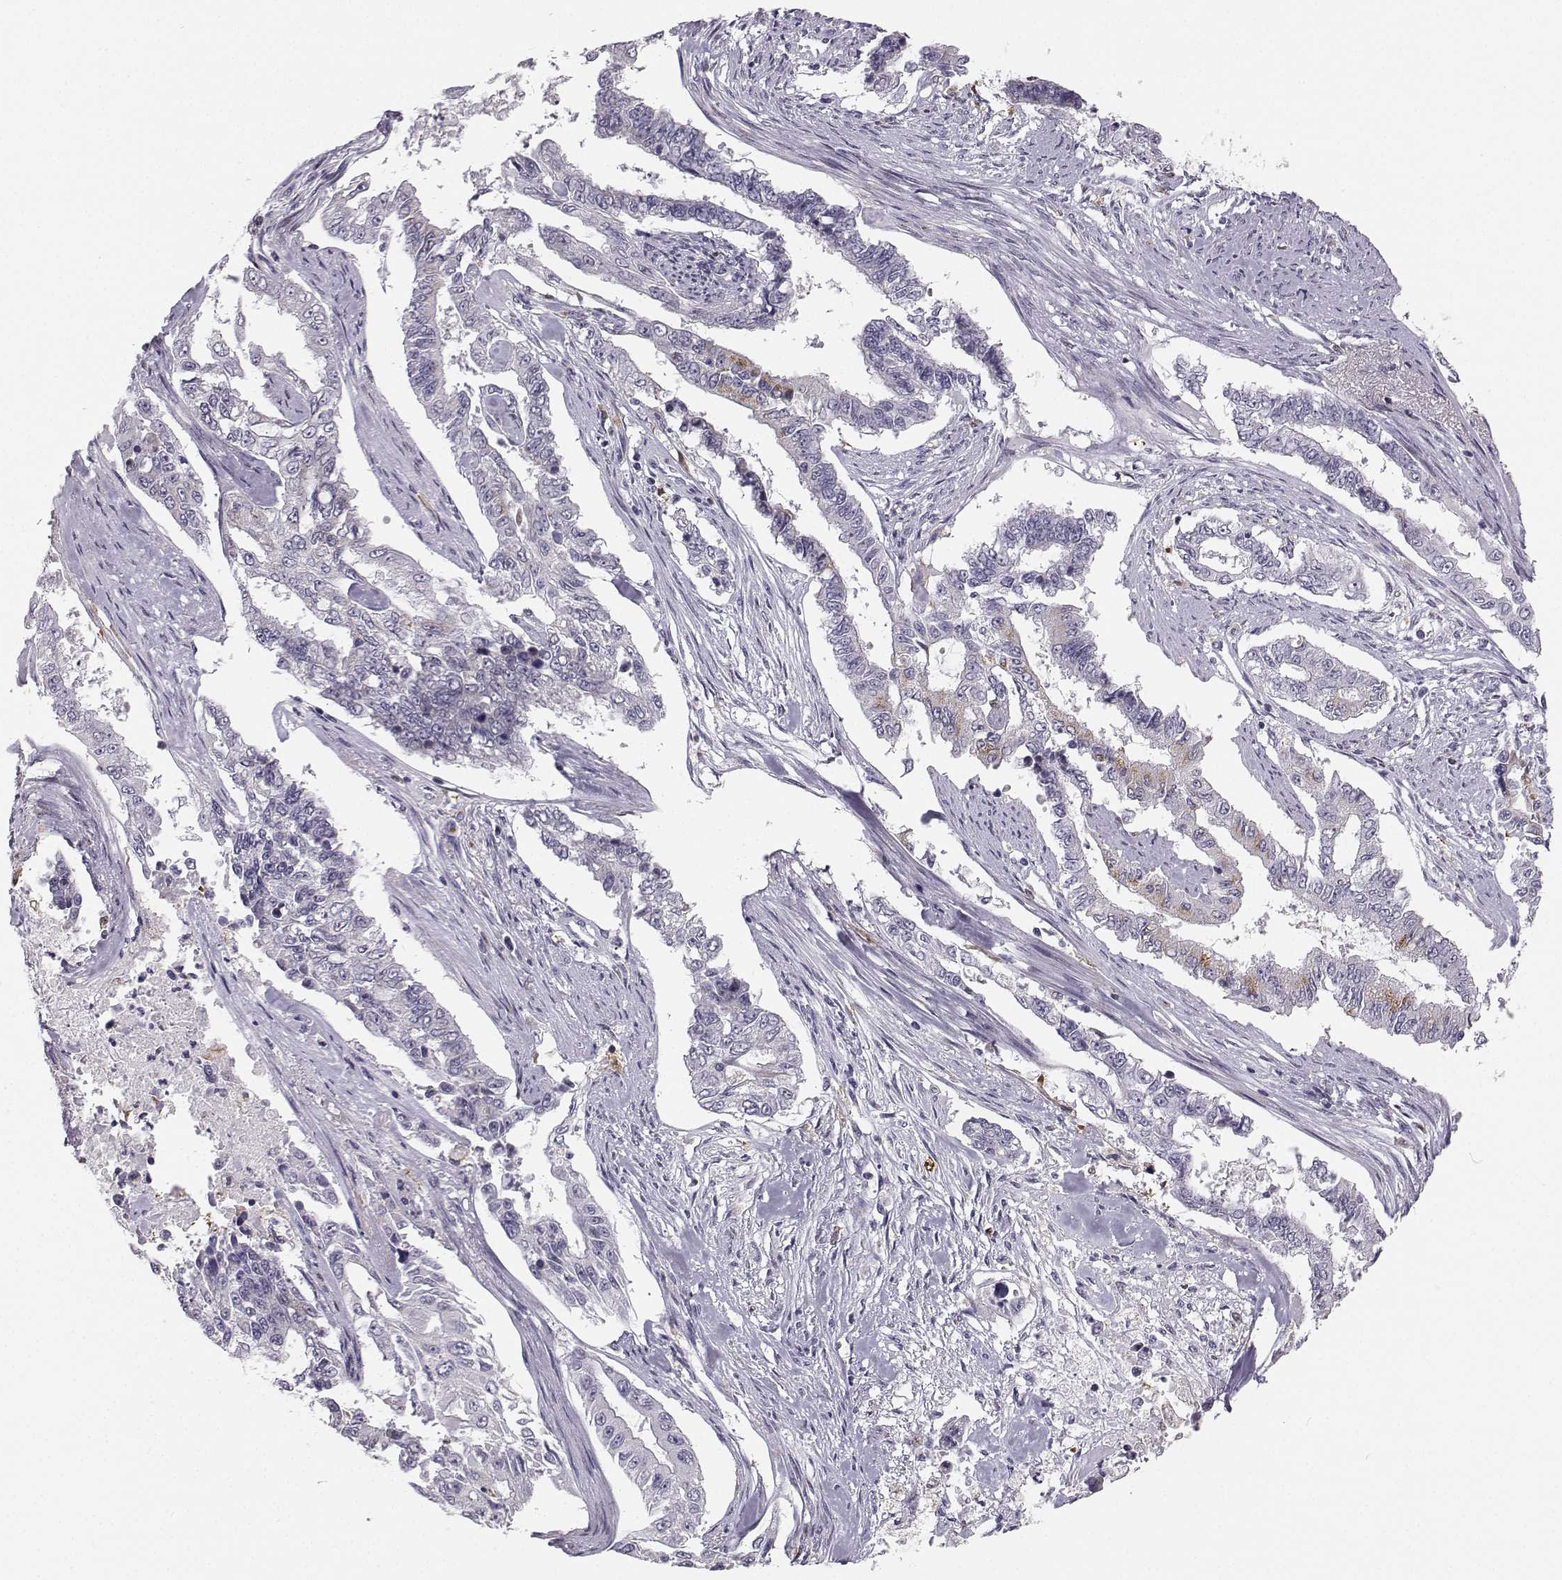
{"staining": {"intensity": "moderate", "quantity": "<25%", "location": "cytoplasmic/membranous"}, "tissue": "endometrial cancer", "cell_type": "Tumor cells", "image_type": "cancer", "snomed": [{"axis": "morphology", "description": "Adenocarcinoma, NOS"}, {"axis": "topography", "description": "Uterus"}], "caption": "Moderate cytoplasmic/membranous protein positivity is appreciated in approximately <25% of tumor cells in endometrial cancer.", "gene": "HTR7", "patient": {"sex": "female", "age": 59}}